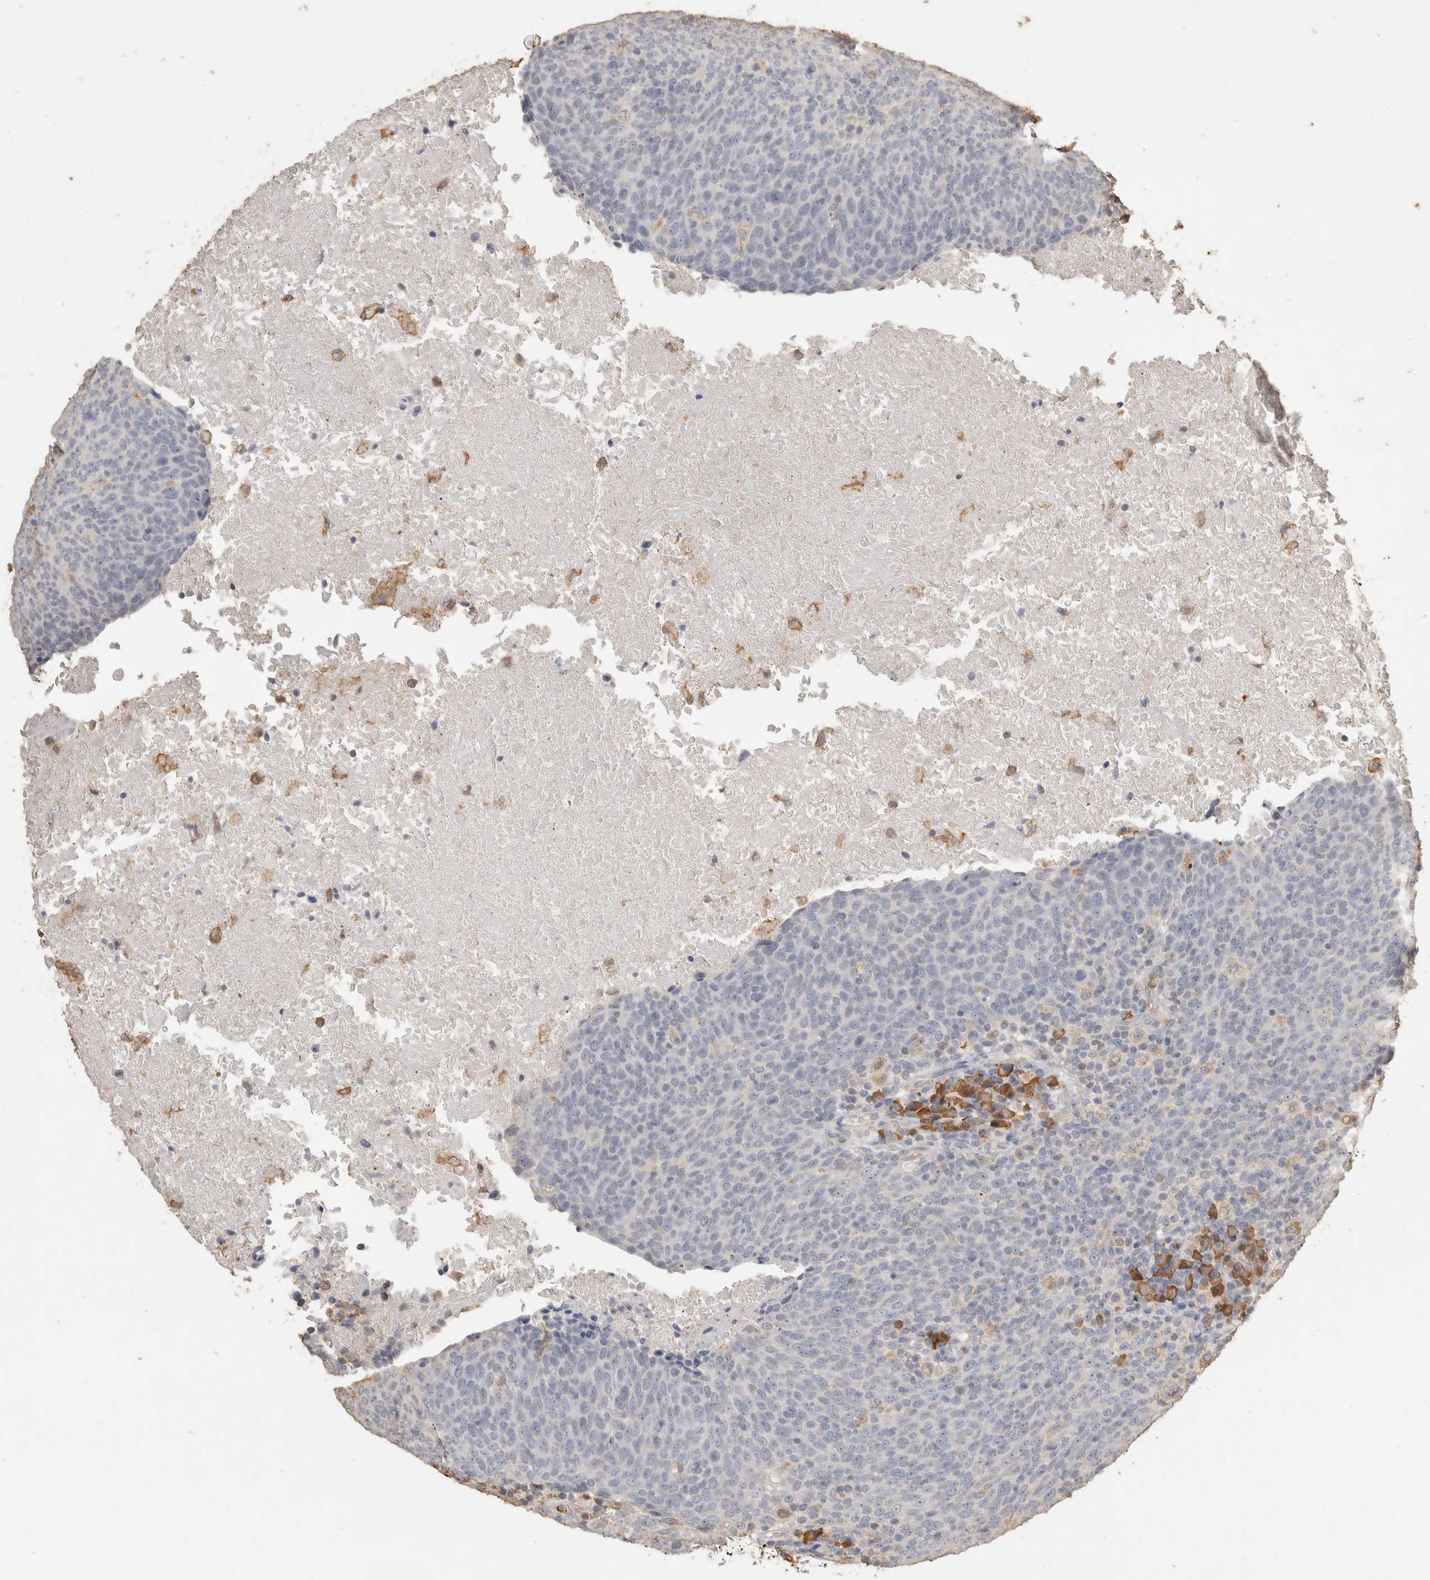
{"staining": {"intensity": "negative", "quantity": "none", "location": "none"}, "tissue": "head and neck cancer", "cell_type": "Tumor cells", "image_type": "cancer", "snomed": [{"axis": "morphology", "description": "Squamous cell carcinoma, NOS"}, {"axis": "morphology", "description": "Squamous cell carcinoma, metastatic, NOS"}, {"axis": "topography", "description": "Lymph node"}, {"axis": "topography", "description": "Head-Neck"}], "caption": "Histopathology image shows no significant protein expression in tumor cells of head and neck metastatic squamous cell carcinoma.", "gene": "REPS2", "patient": {"sex": "male", "age": 62}}